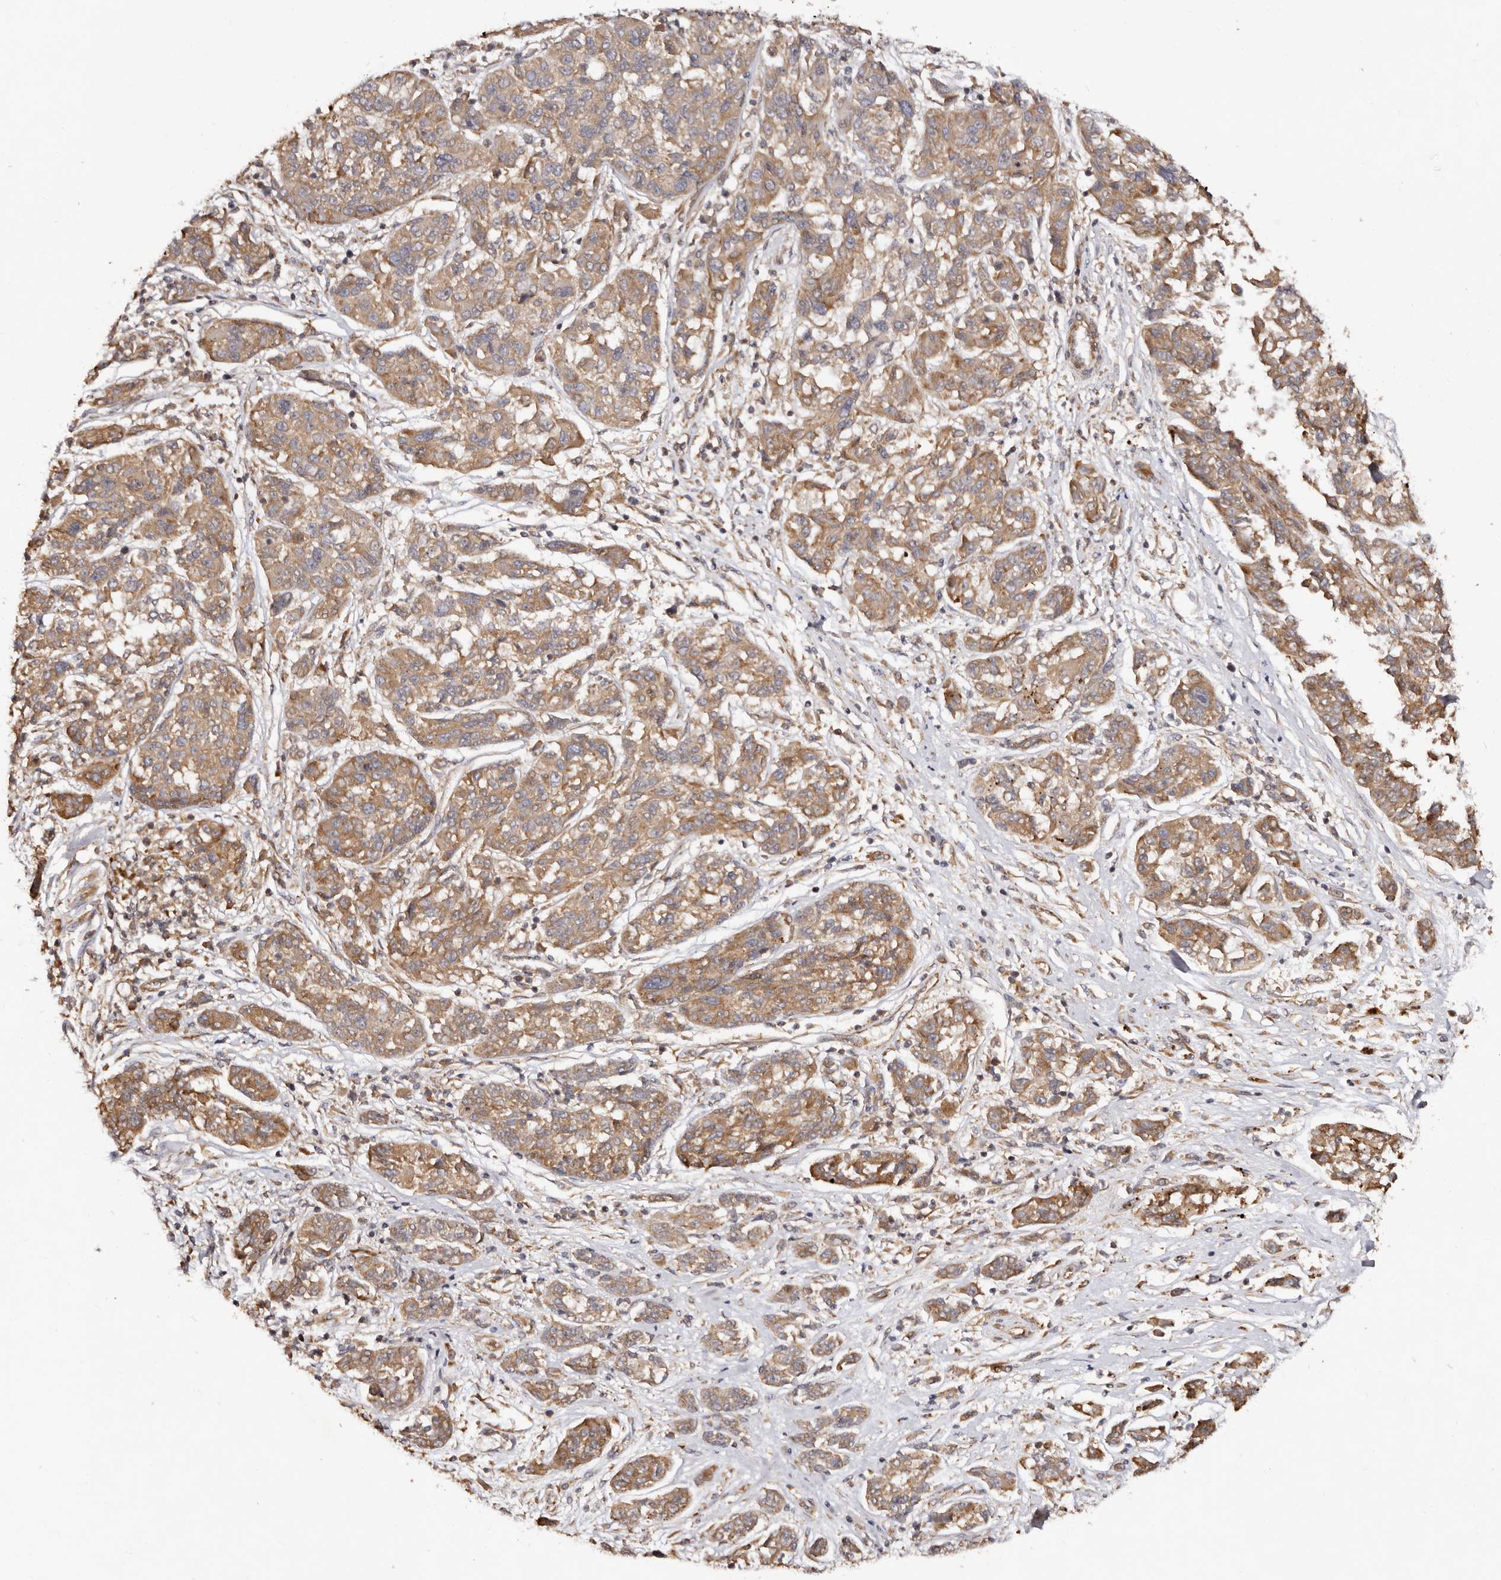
{"staining": {"intensity": "moderate", "quantity": ">75%", "location": "cytoplasmic/membranous"}, "tissue": "melanoma", "cell_type": "Tumor cells", "image_type": "cancer", "snomed": [{"axis": "morphology", "description": "Malignant melanoma, NOS"}, {"axis": "topography", "description": "Skin"}], "caption": "DAB (3,3'-diaminobenzidine) immunohistochemical staining of melanoma shows moderate cytoplasmic/membranous protein positivity in approximately >75% of tumor cells.", "gene": "RPS6", "patient": {"sex": "male", "age": 53}}